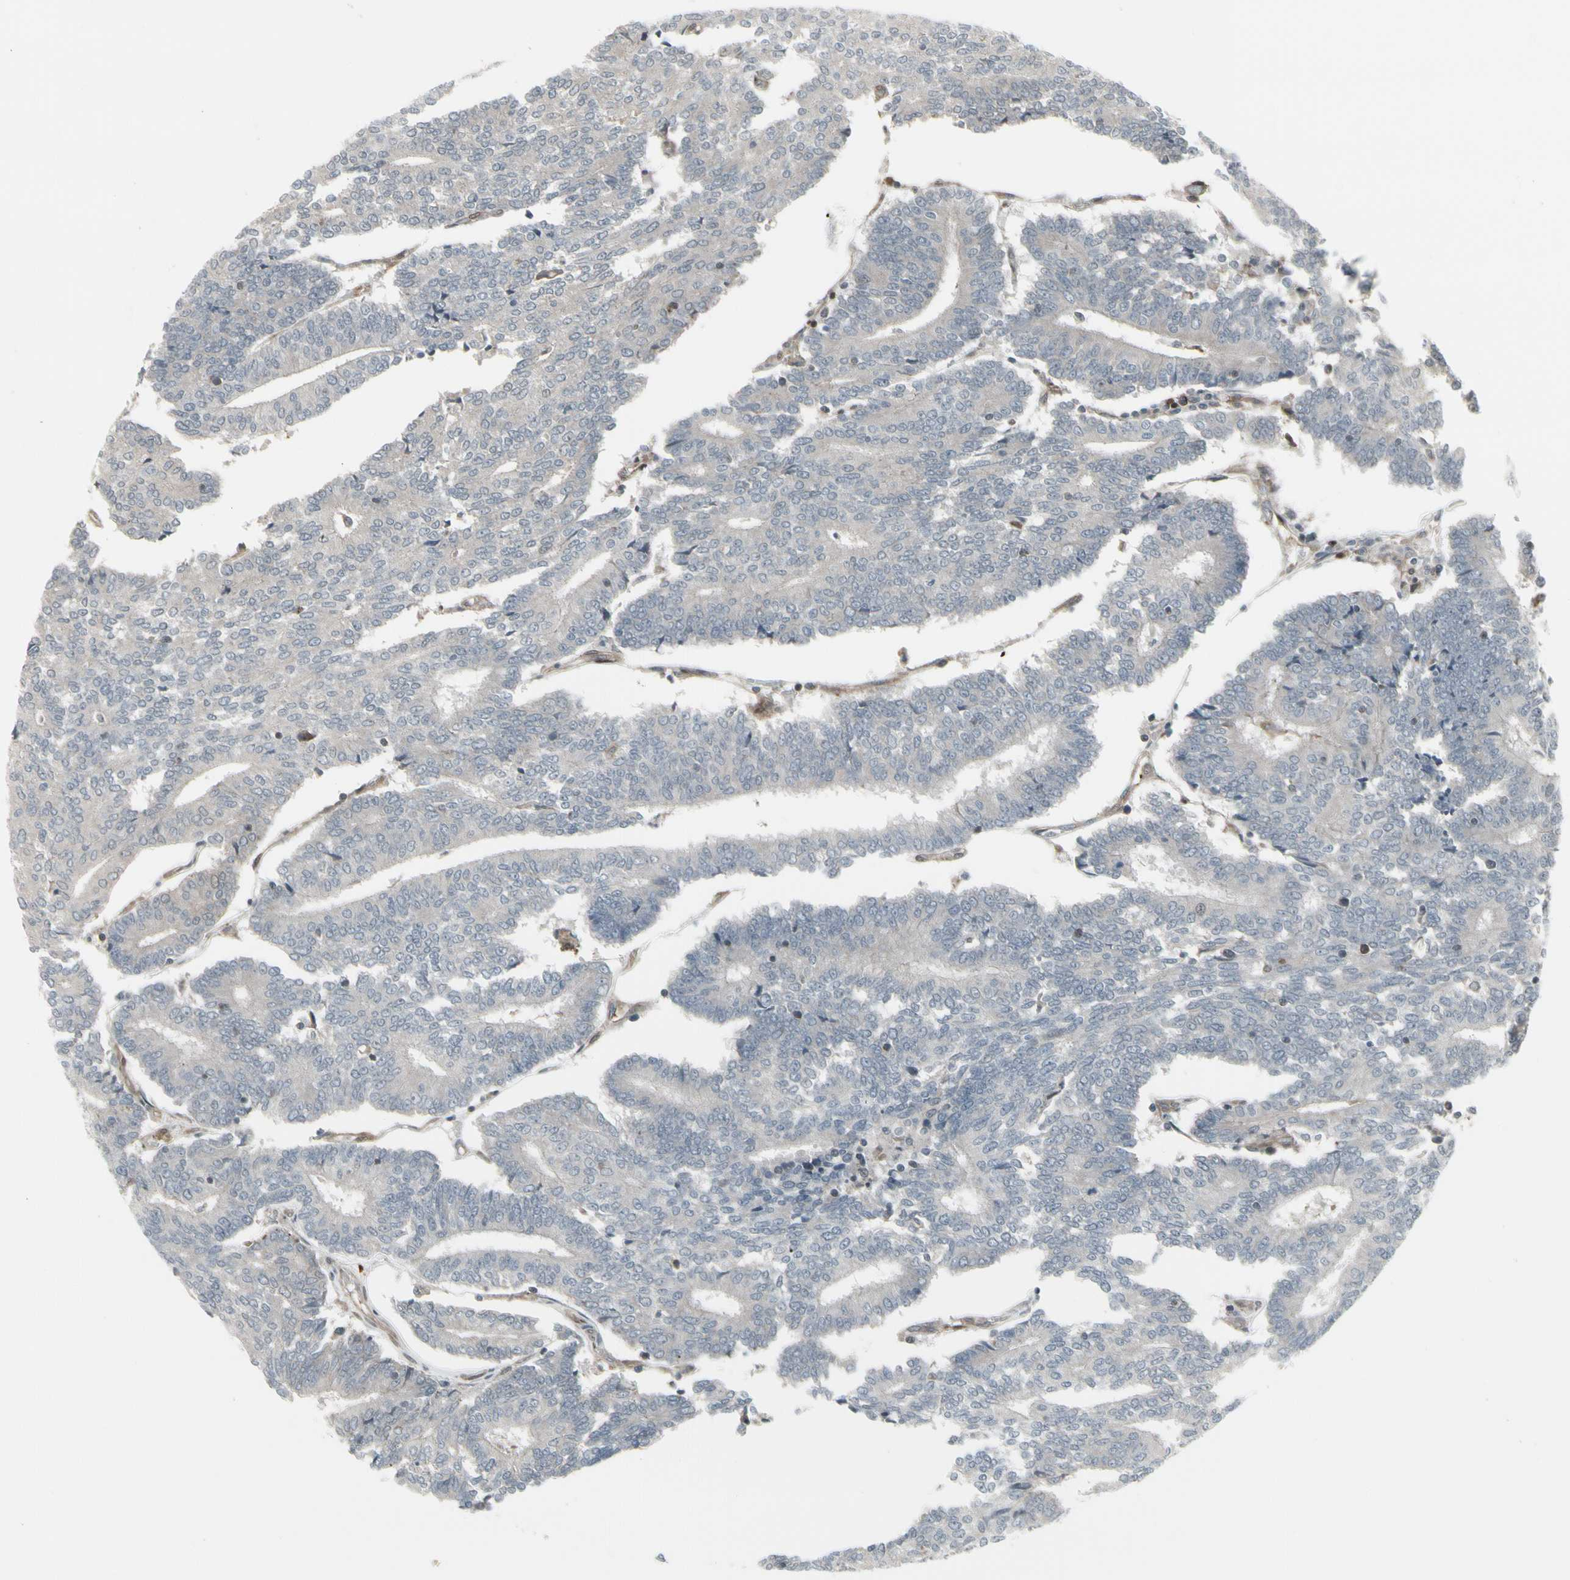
{"staining": {"intensity": "weak", "quantity": ">75%", "location": "cytoplasmic/membranous"}, "tissue": "prostate cancer", "cell_type": "Tumor cells", "image_type": "cancer", "snomed": [{"axis": "morphology", "description": "Adenocarcinoma, High grade"}, {"axis": "topography", "description": "Prostate"}], "caption": "IHC micrograph of prostate cancer stained for a protein (brown), which displays low levels of weak cytoplasmic/membranous expression in about >75% of tumor cells.", "gene": "IGFBP6", "patient": {"sex": "male", "age": 55}}